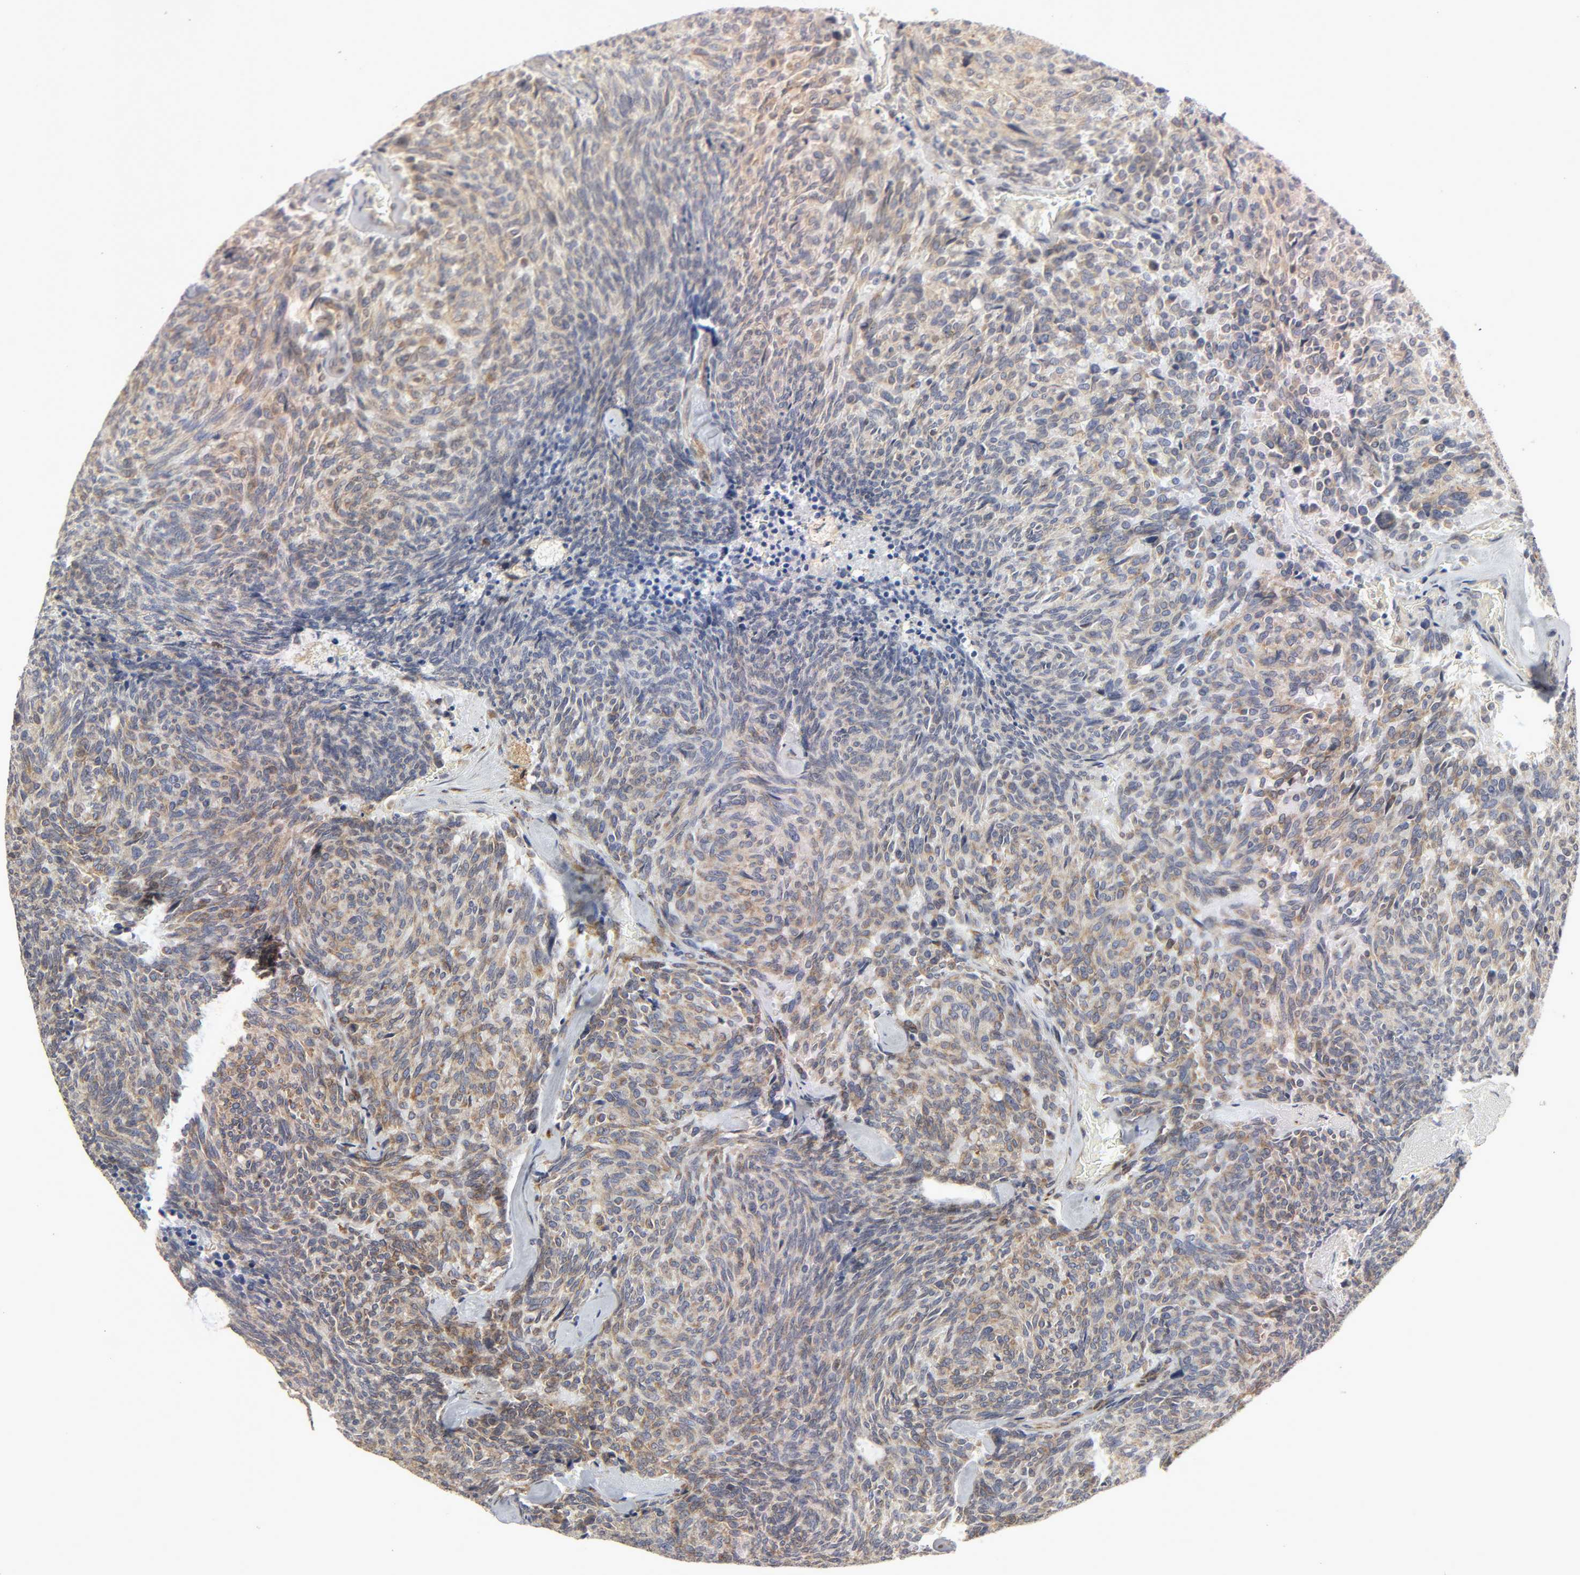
{"staining": {"intensity": "moderate", "quantity": ">75%", "location": "cytoplasmic/membranous"}, "tissue": "carcinoid", "cell_type": "Tumor cells", "image_type": "cancer", "snomed": [{"axis": "morphology", "description": "Carcinoid, malignant, NOS"}, {"axis": "topography", "description": "Pancreas"}], "caption": "Immunohistochemistry micrograph of human carcinoid (malignant) stained for a protein (brown), which demonstrates medium levels of moderate cytoplasmic/membranous positivity in about >75% of tumor cells.", "gene": "POR", "patient": {"sex": "female", "age": 54}}